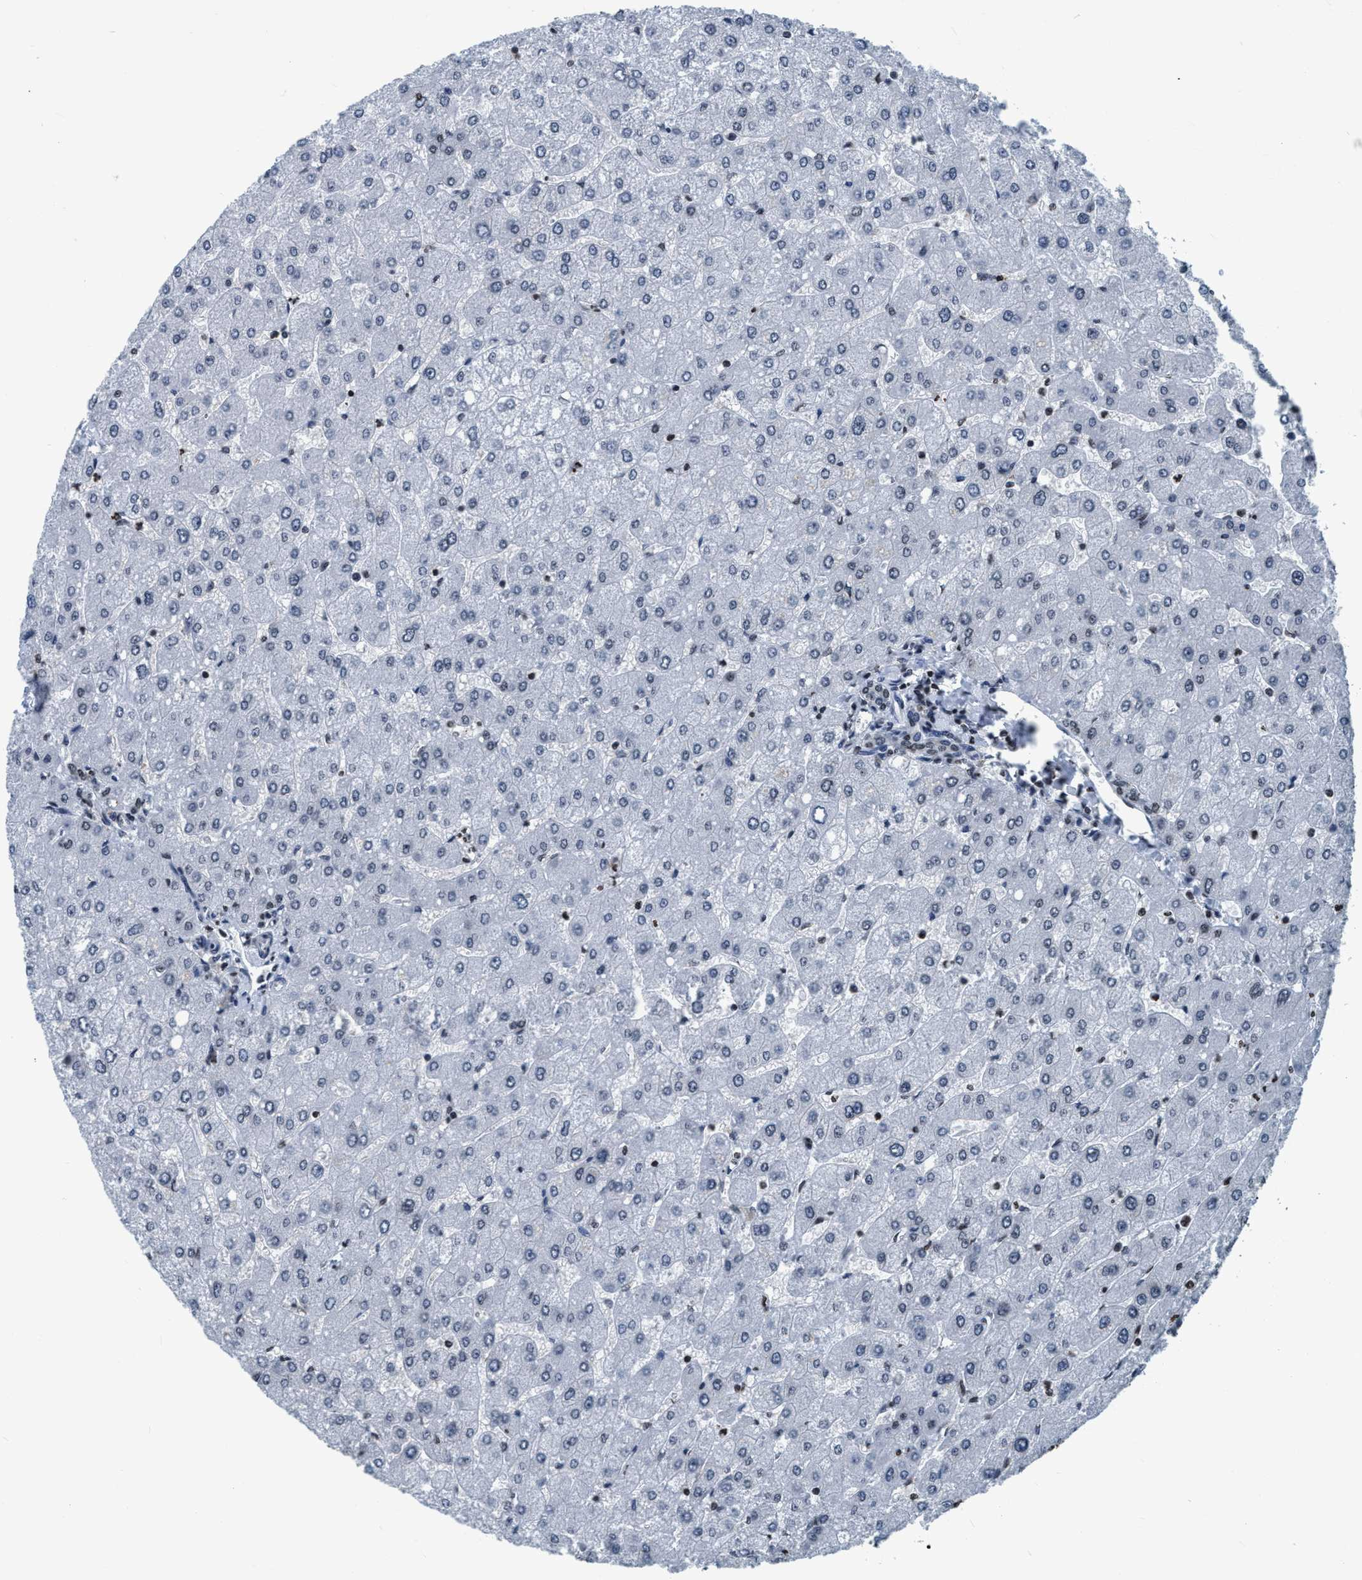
{"staining": {"intensity": "weak", "quantity": ">75%", "location": "nuclear"}, "tissue": "liver", "cell_type": "Cholangiocytes", "image_type": "normal", "snomed": [{"axis": "morphology", "description": "Normal tissue, NOS"}, {"axis": "topography", "description": "Liver"}], "caption": "DAB immunohistochemical staining of normal human liver demonstrates weak nuclear protein staining in about >75% of cholangiocytes.", "gene": "CCNE2", "patient": {"sex": "male", "age": 55}}